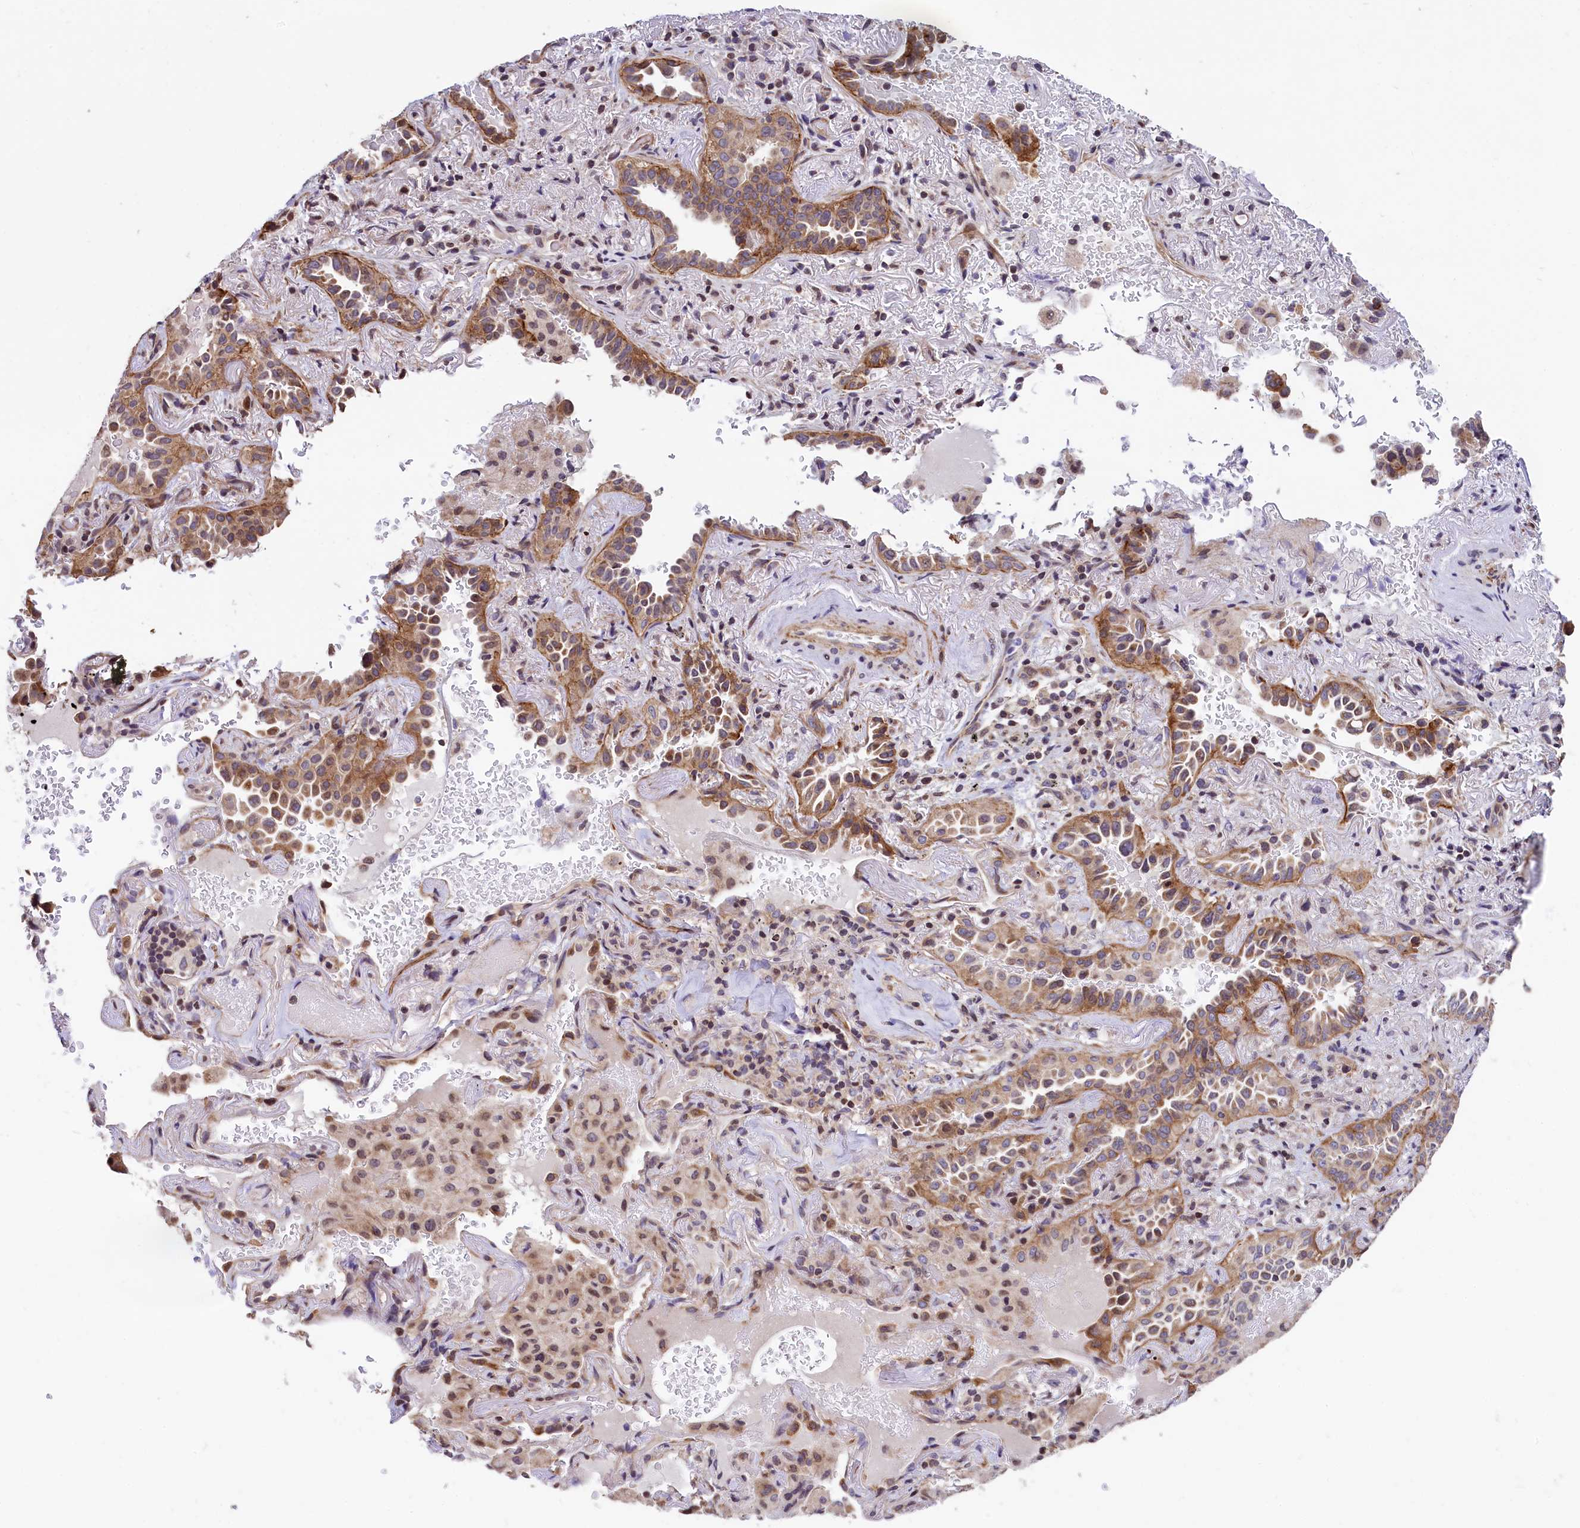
{"staining": {"intensity": "moderate", "quantity": ">75%", "location": "cytoplasmic/membranous"}, "tissue": "lung cancer", "cell_type": "Tumor cells", "image_type": "cancer", "snomed": [{"axis": "morphology", "description": "Adenocarcinoma, NOS"}, {"axis": "topography", "description": "Lung"}], "caption": "Brown immunohistochemical staining in human adenocarcinoma (lung) displays moderate cytoplasmic/membranous positivity in about >75% of tumor cells. (DAB = brown stain, brightfield microscopy at high magnification).", "gene": "ZNF2", "patient": {"sex": "female", "age": 69}}